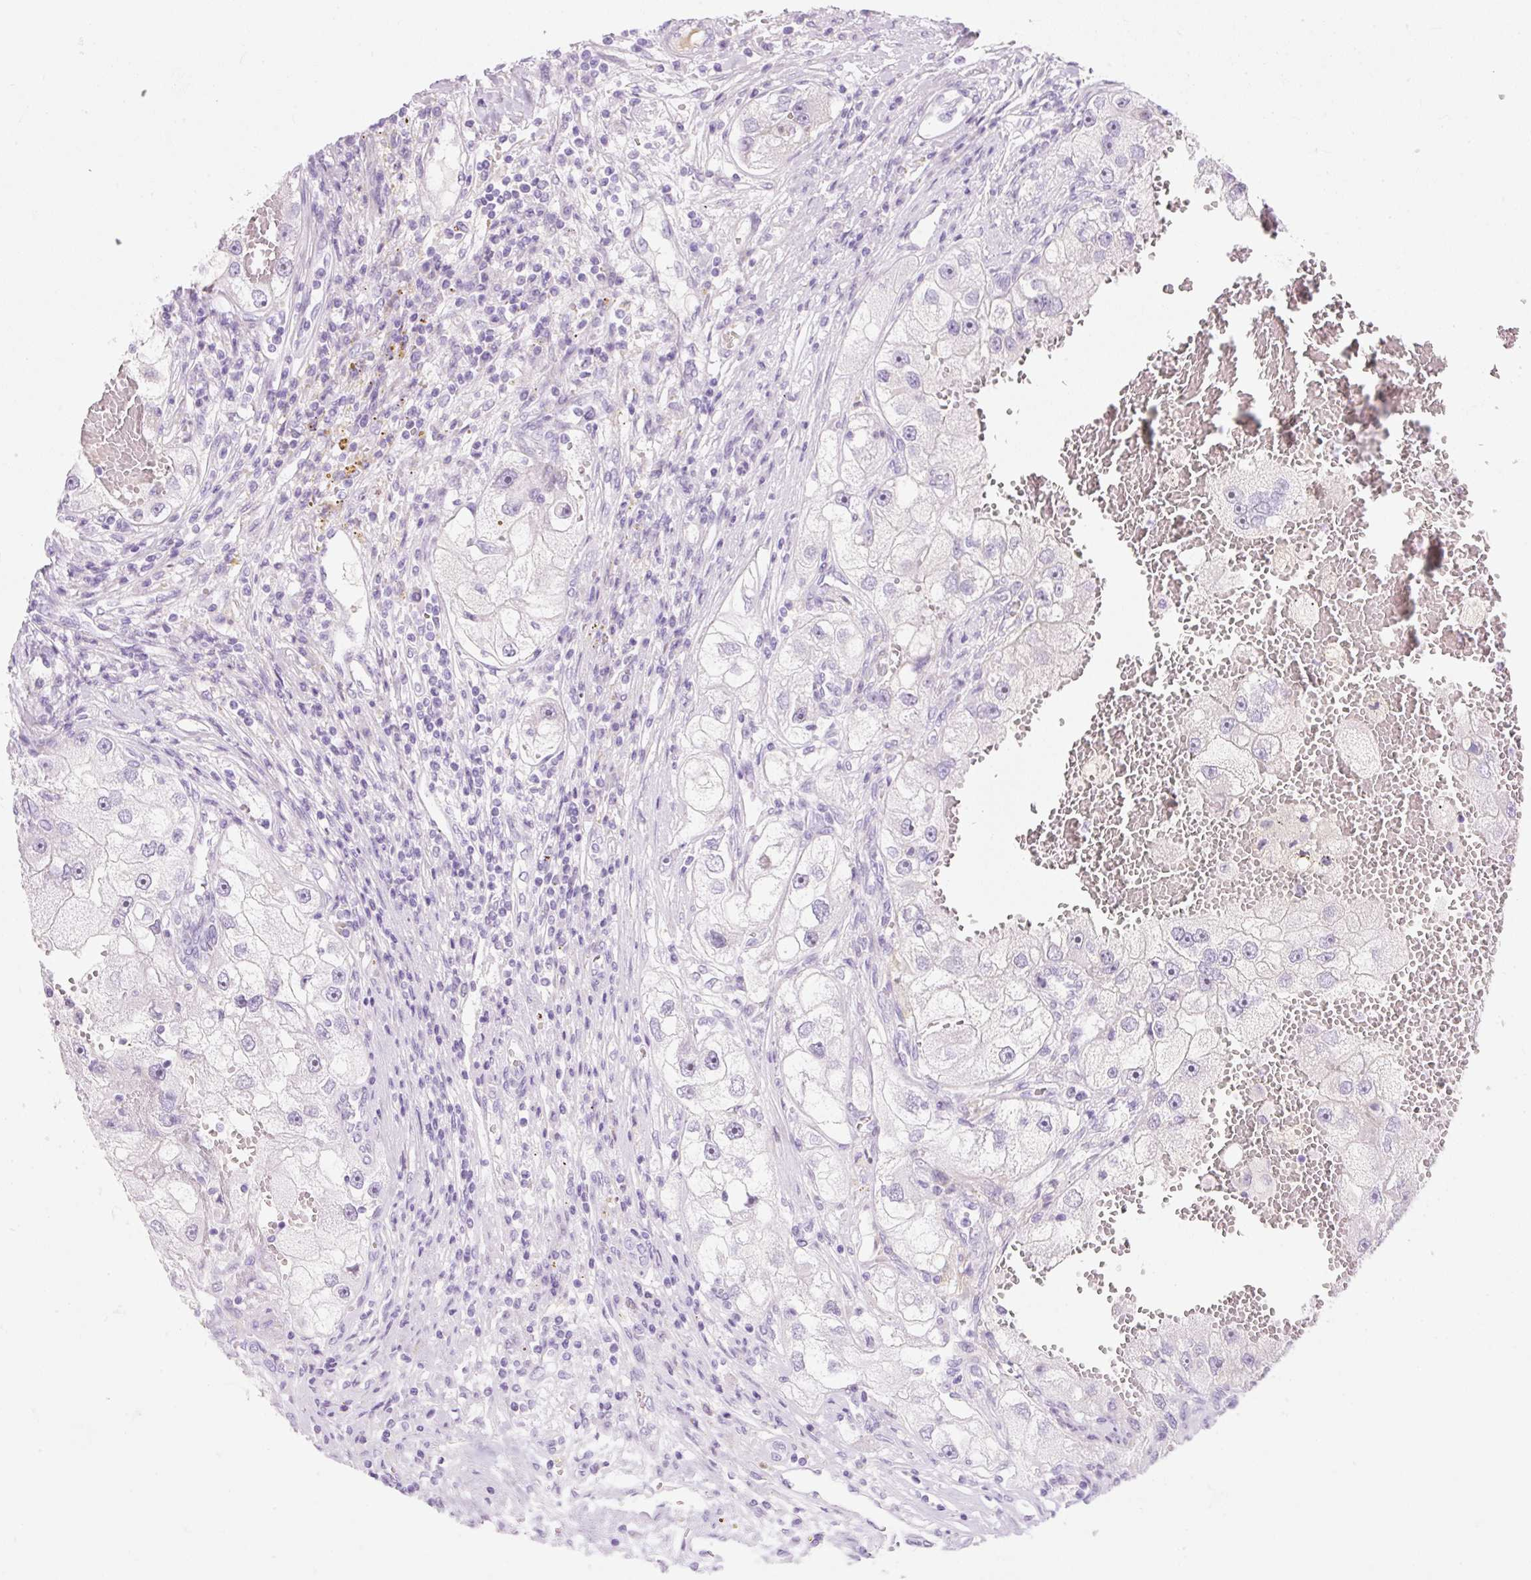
{"staining": {"intensity": "negative", "quantity": "none", "location": "none"}, "tissue": "renal cancer", "cell_type": "Tumor cells", "image_type": "cancer", "snomed": [{"axis": "morphology", "description": "Adenocarcinoma, NOS"}, {"axis": "topography", "description": "Kidney"}], "caption": "This is an immunohistochemistry (IHC) image of adenocarcinoma (renal). There is no positivity in tumor cells.", "gene": "ZNF121", "patient": {"sex": "male", "age": 63}}